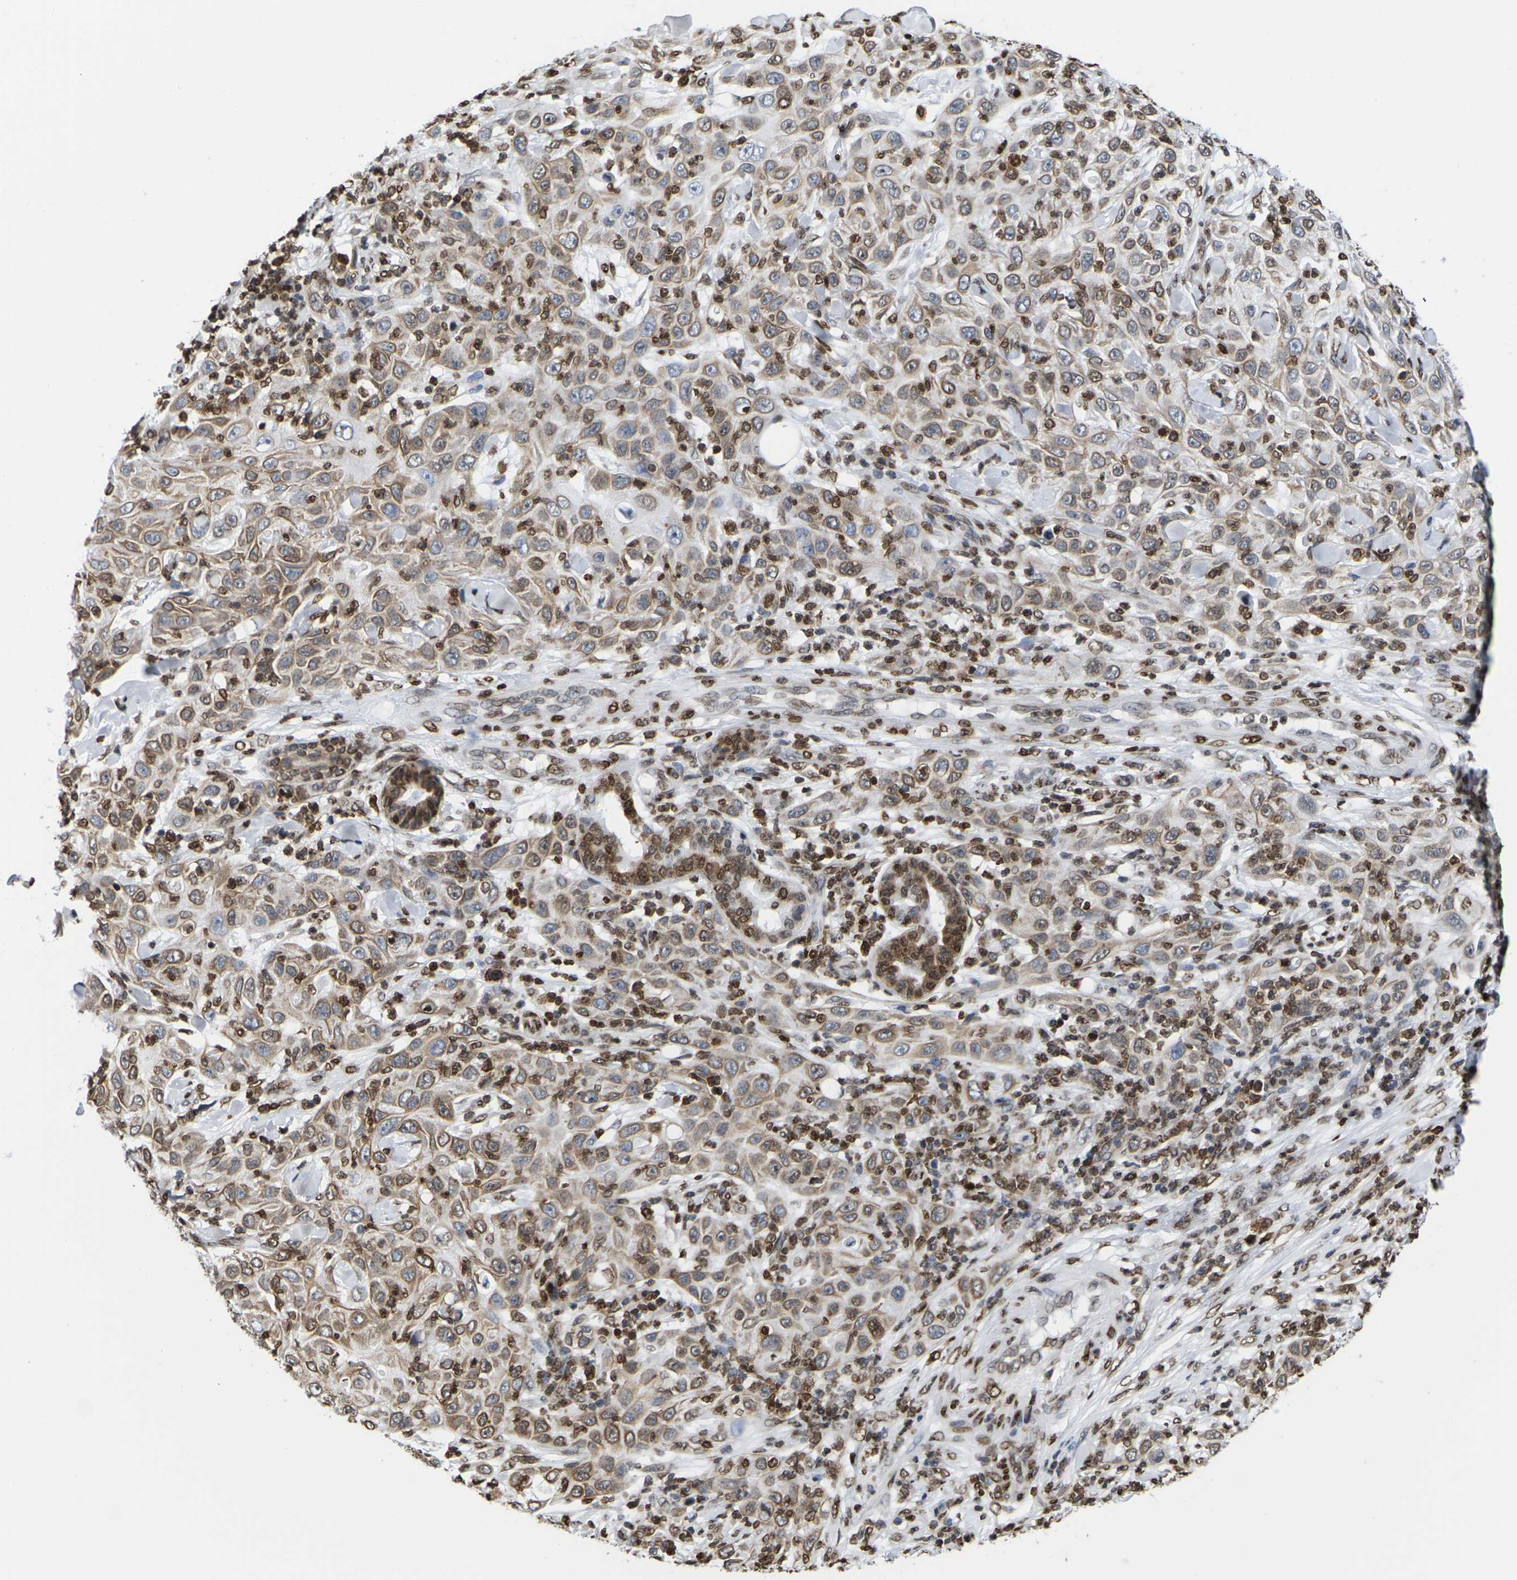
{"staining": {"intensity": "moderate", "quantity": ">75%", "location": "cytoplasmic/membranous,nuclear"}, "tissue": "skin cancer", "cell_type": "Tumor cells", "image_type": "cancer", "snomed": [{"axis": "morphology", "description": "Squamous cell carcinoma, NOS"}, {"axis": "topography", "description": "Skin"}], "caption": "DAB (3,3'-diaminobenzidine) immunohistochemical staining of human skin cancer displays moderate cytoplasmic/membranous and nuclear protein expression in about >75% of tumor cells.", "gene": "H2AC21", "patient": {"sex": "female", "age": 88}}